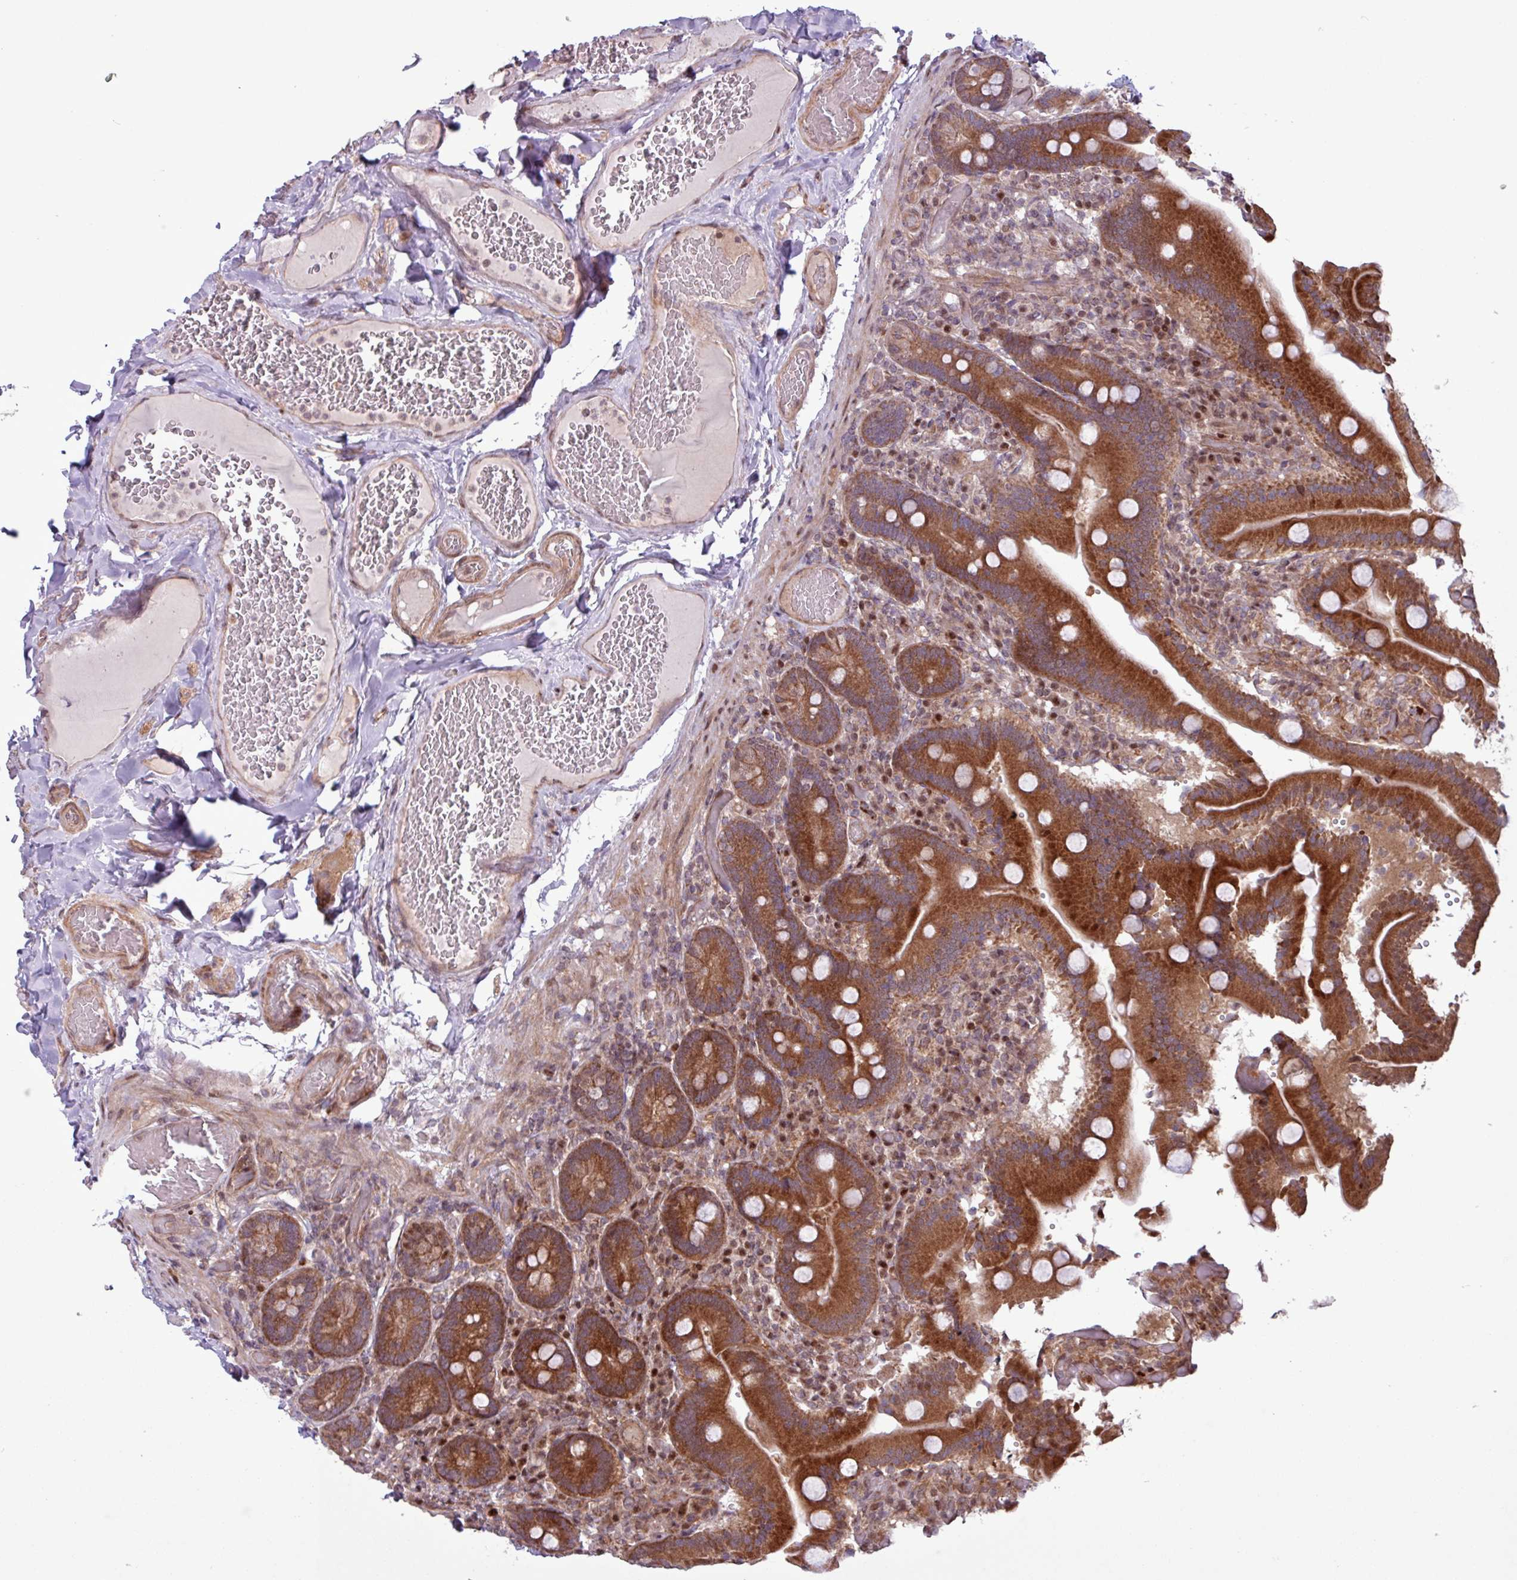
{"staining": {"intensity": "strong", "quantity": ">75%", "location": "cytoplasmic/membranous"}, "tissue": "duodenum", "cell_type": "Glandular cells", "image_type": "normal", "snomed": [{"axis": "morphology", "description": "Normal tissue, NOS"}, {"axis": "topography", "description": "Duodenum"}], "caption": "Human duodenum stained with a brown dye displays strong cytoplasmic/membranous positive positivity in about >75% of glandular cells.", "gene": "PDPR", "patient": {"sex": "female", "age": 62}}